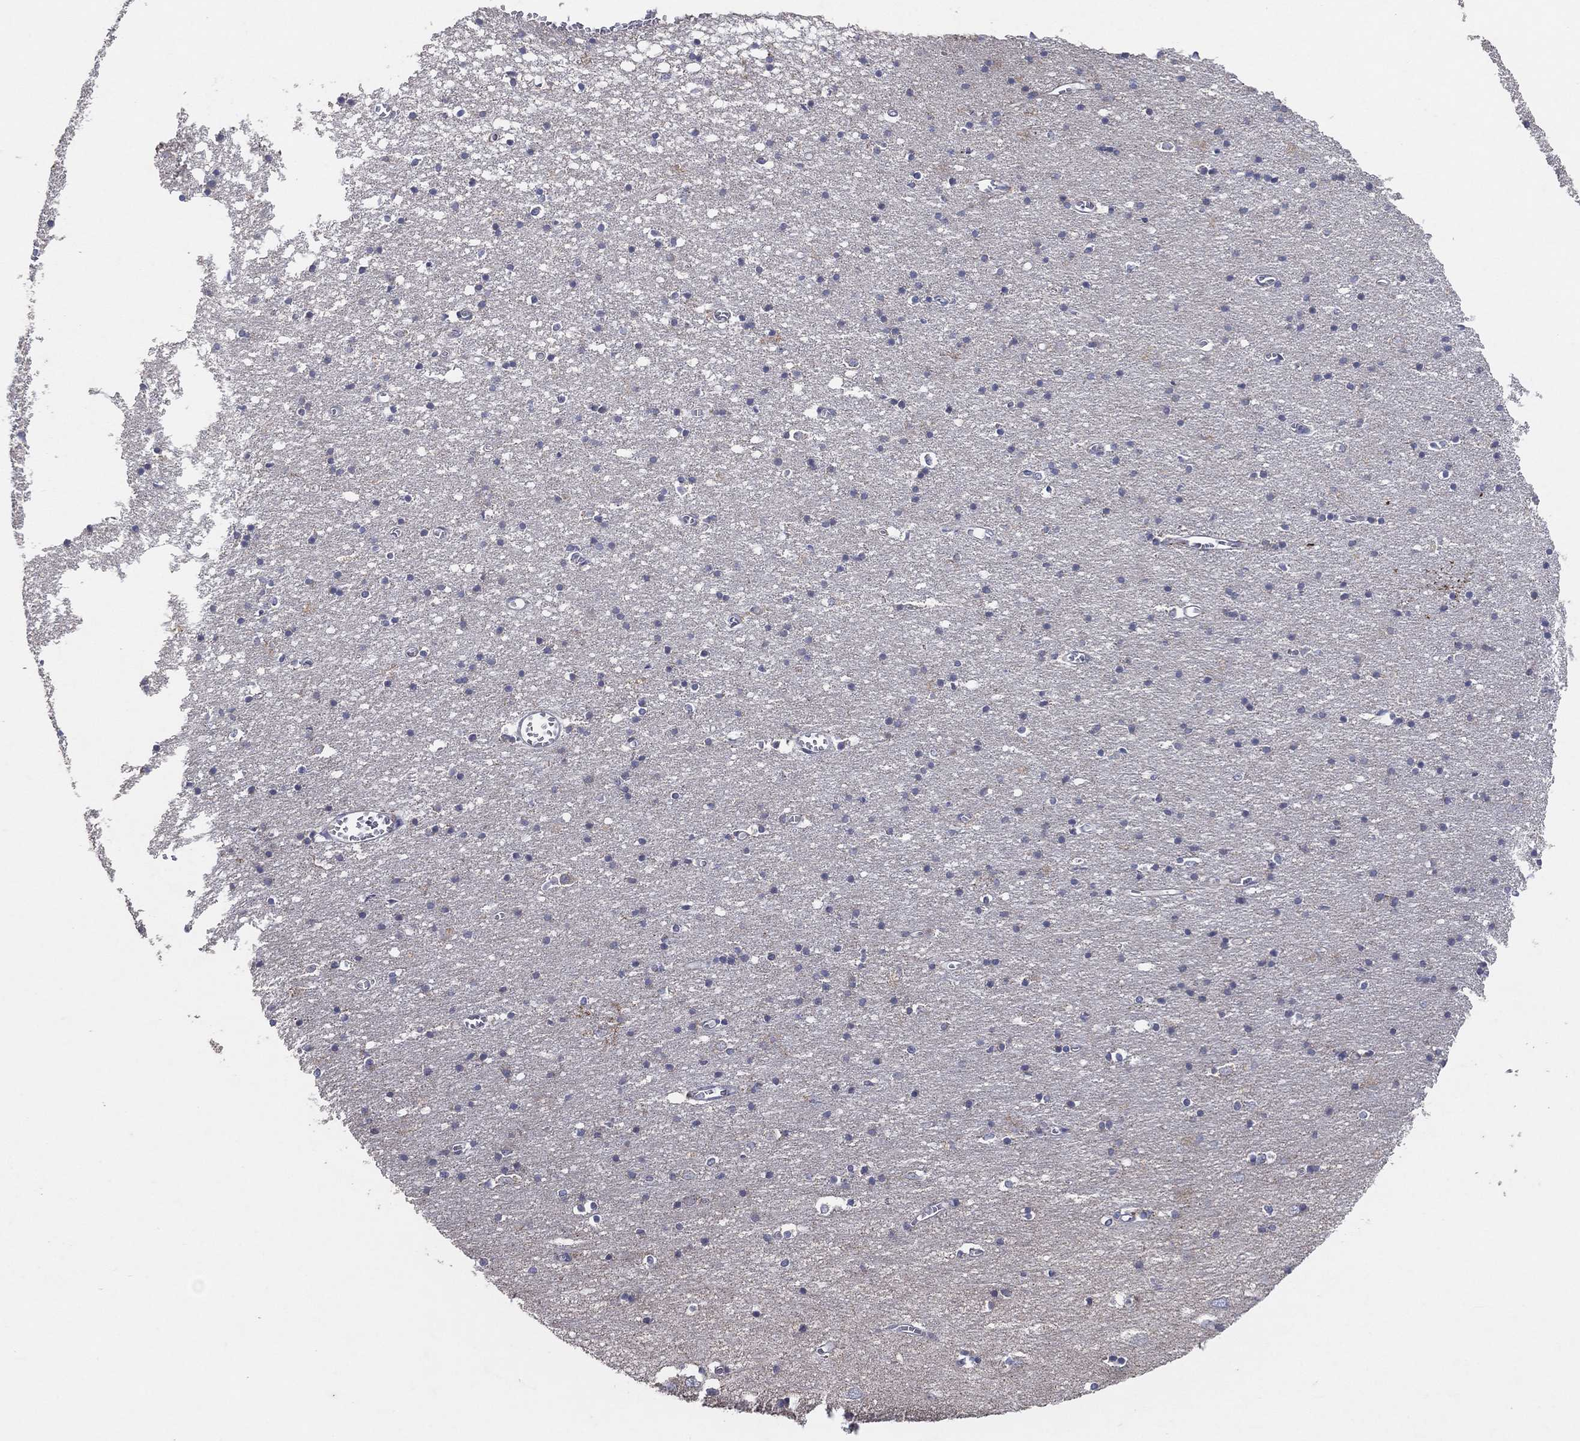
{"staining": {"intensity": "negative", "quantity": "none", "location": "none"}, "tissue": "cerebral cortex", "cell_type": "Endothelial cells", "image_type": "normal", "snomed": [{"axis": "morphology", "description": "Normal tissue, NOS"}, {"axis": "topography", "description": "Cerebral cortex"}], "caption": "This is an immunohistochemistry photomicrograph of benign human cerebral cortex. There is no positivity in endothelial cells.", "gene": "C9orf85", "patient": {"sex": "male", "age": 70}}